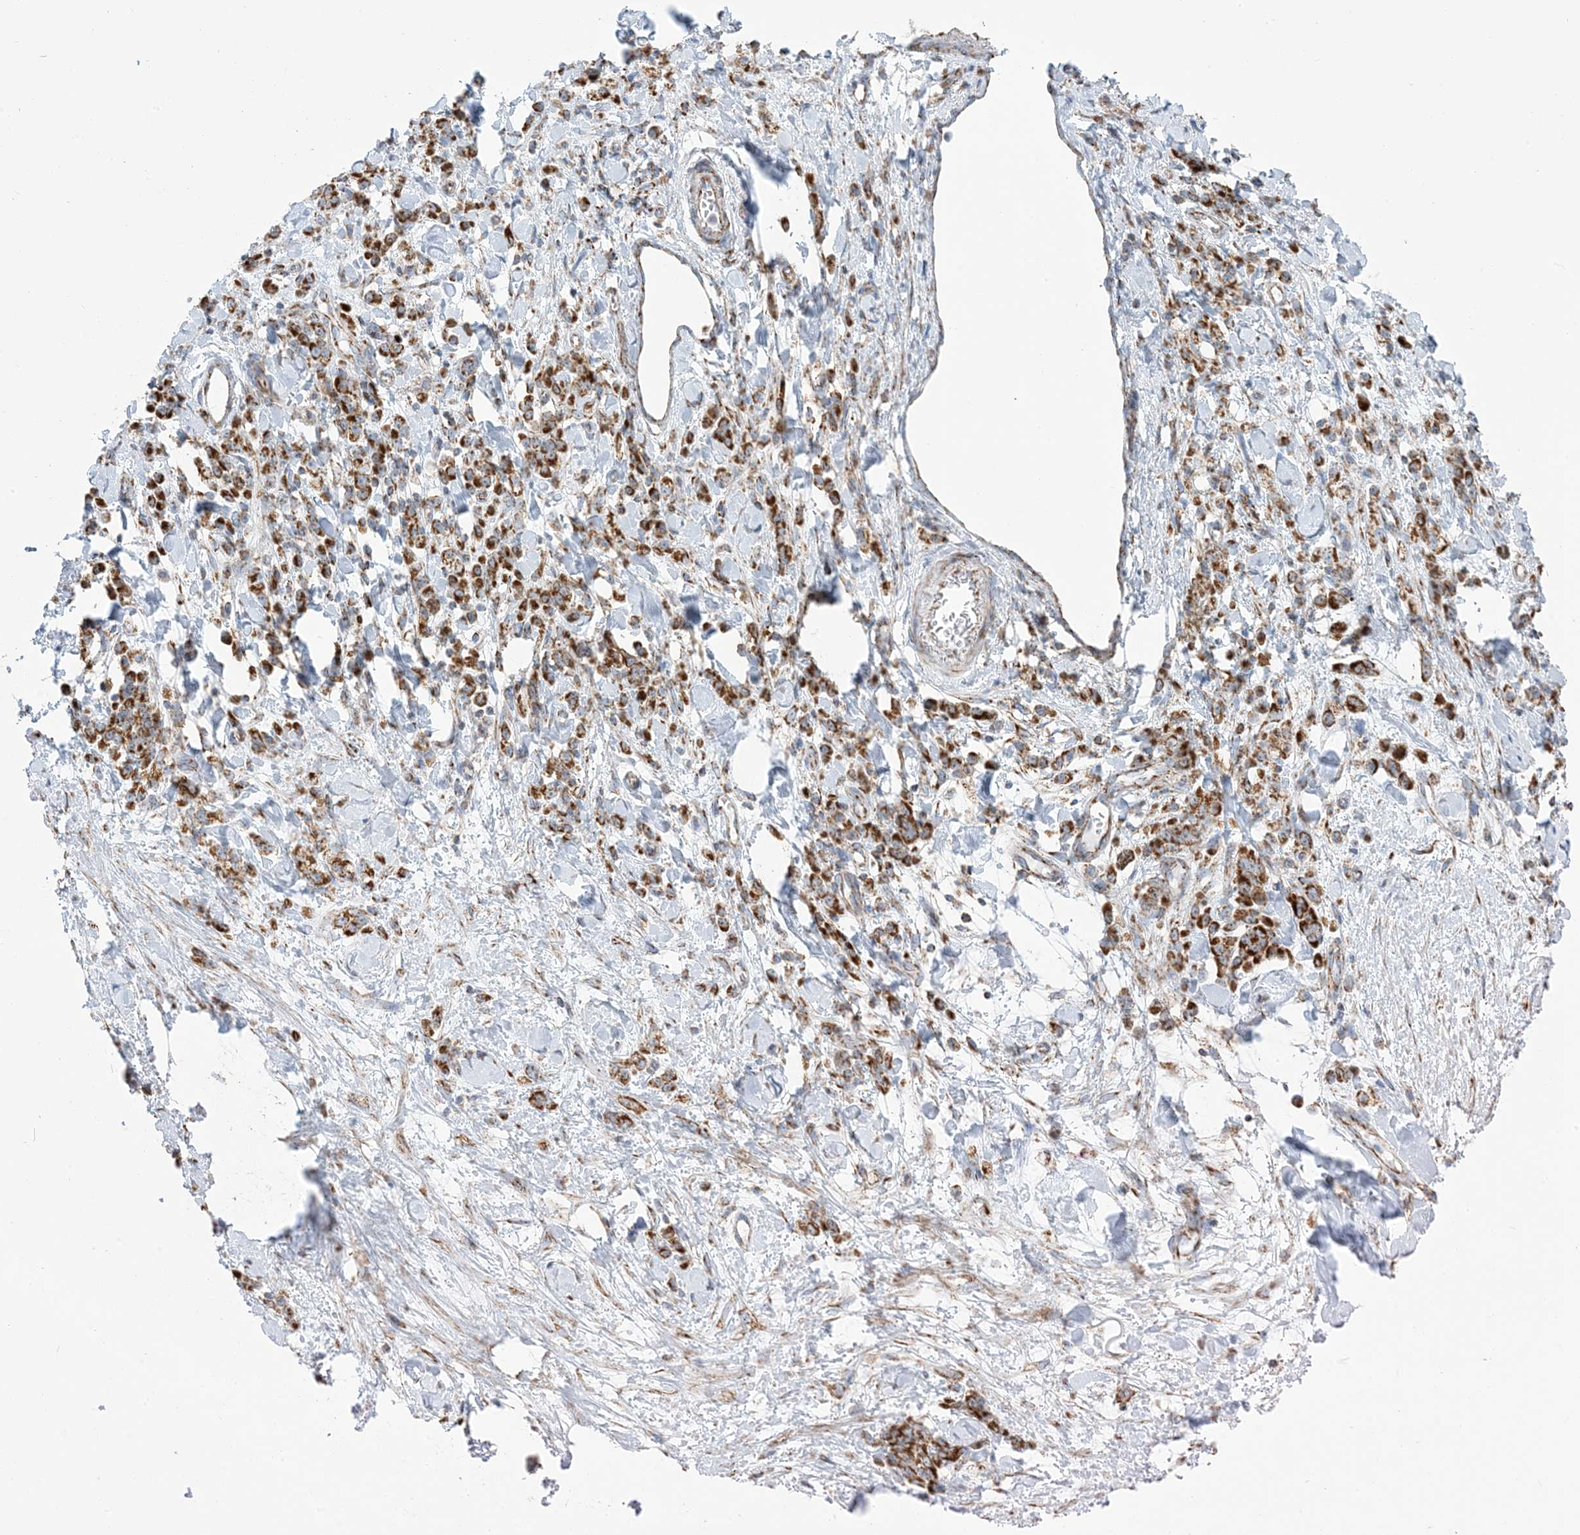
{"staining": {"intensity": "strong", "quantity": ">75%", "location": "cytoplasmic/membranous"}, "tissue": "stomach cancer", "cell_type": "Tumor cells", "image_type": "cancer", "snomed": [{"axis": "morphology", "description": "Normal tissue, NOS"}, {"axis": "morphology", "description": "Adenocarcinoma, NOS"}, {"axis": "topography", "description": "Stomach"}], "caption": "DAB (3,3'-diaminobenzidine) immunohistochemical staining of human adenocarcinoma (stomach) demonstrates strong cytoplasmic/membranous protein positivity in about >75% of tumor cells.", "gene": "SAMM50", "patient": {"sex": "male", "age": 82}}